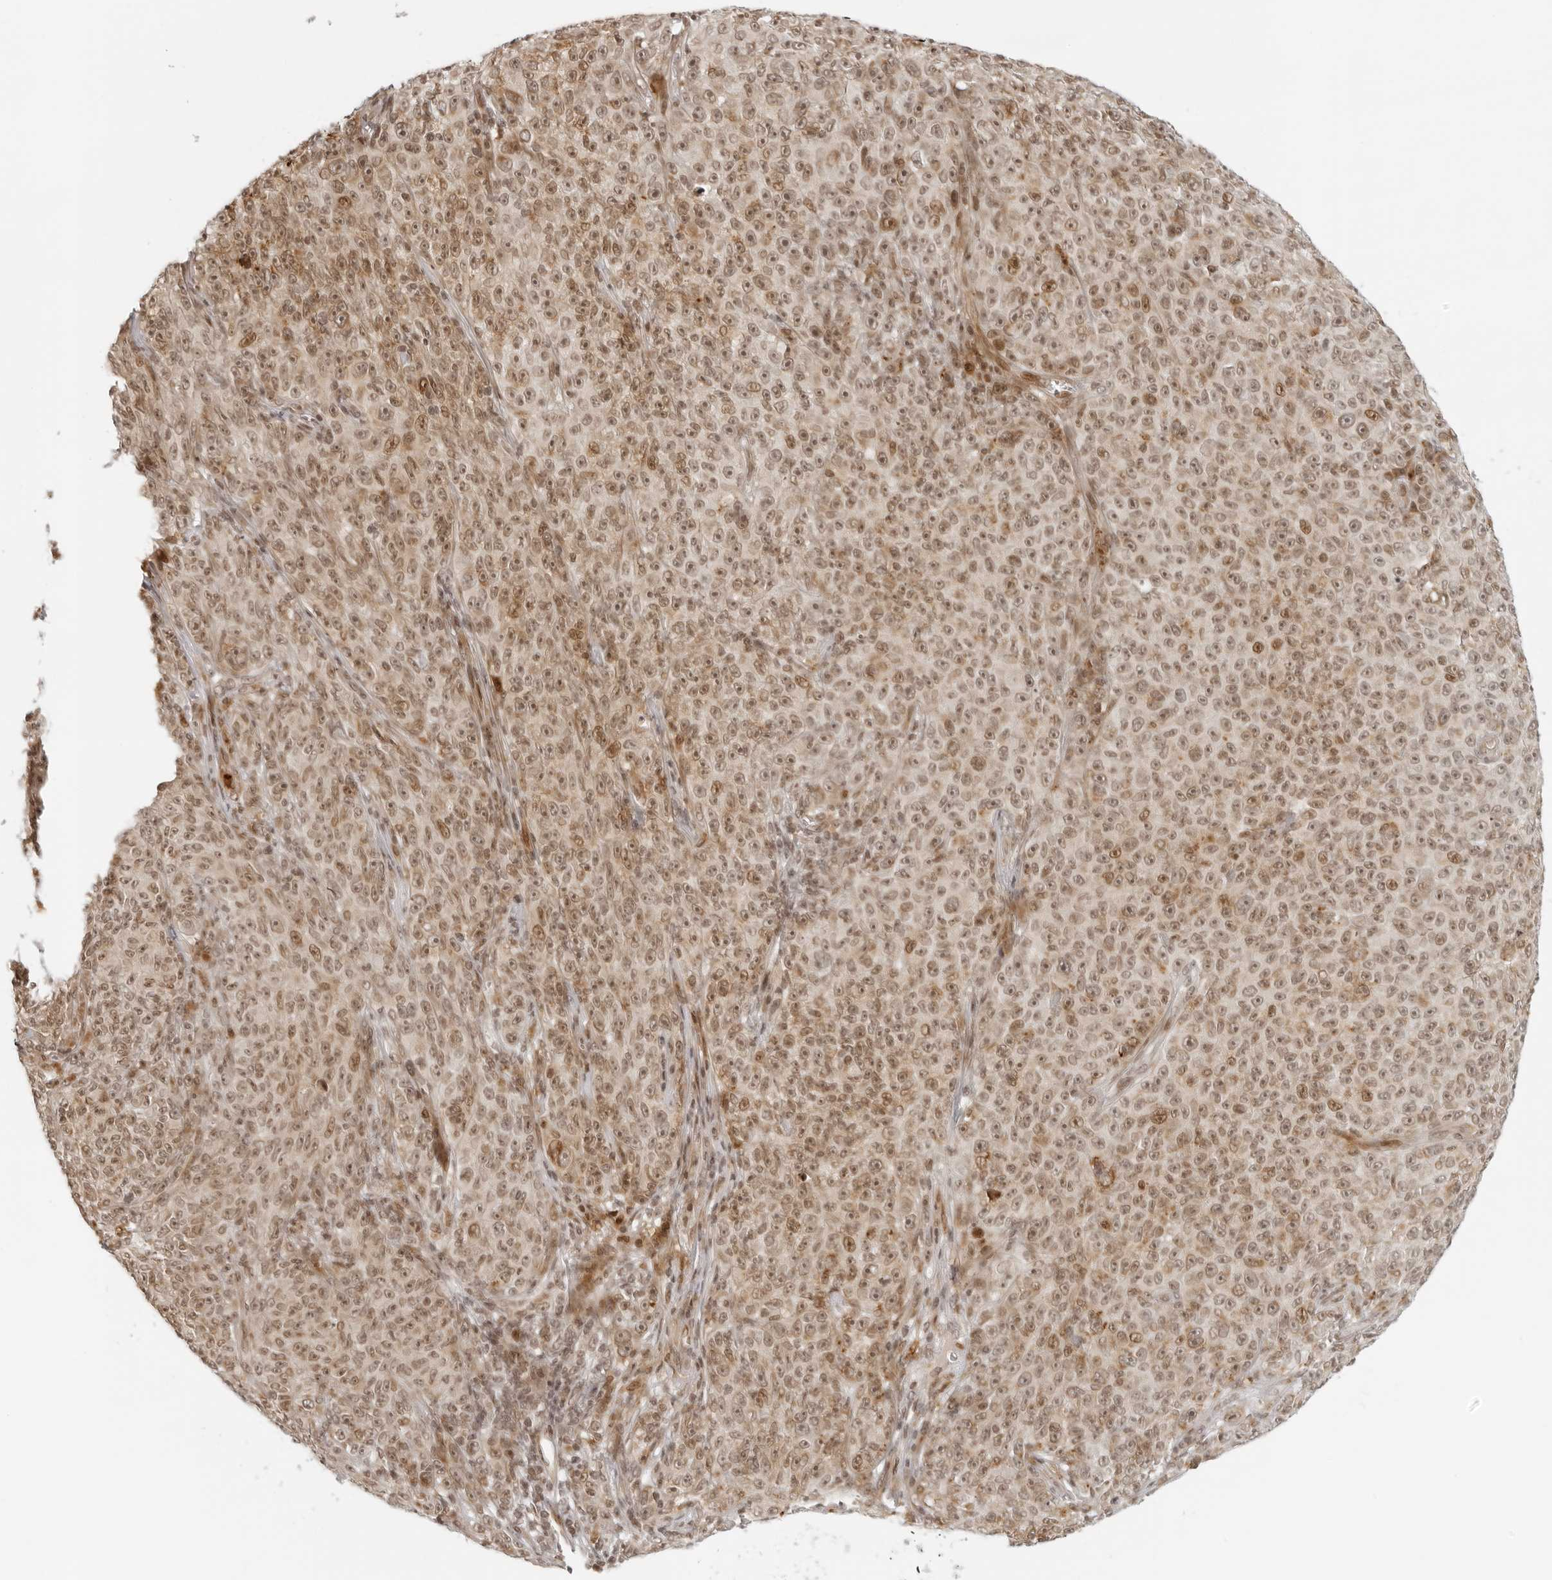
{"staining": {"intensity": "moderate", "quantity": ">75%", "location": "nuclear"}, "tissue": "melanoma", "cell_type": "Tumor cells", "image_type": "cancer", "snomed": [{"axis": "morphology", "description": "Malignant melanoma, NOS"}, {"axis": "topography", "description": "Skin"}], "caption": "Brown immunohistochemical staining in human melanoma displays moderate nuclear expression in approximately >75% of tumor cells. The staining is performed using DAB brown chromogen to label protein expression. The nuclei are counter-stained blue using hematoxylin.", "gene": "ZNF407", "patient": {"sex": "female", "age": 82}}